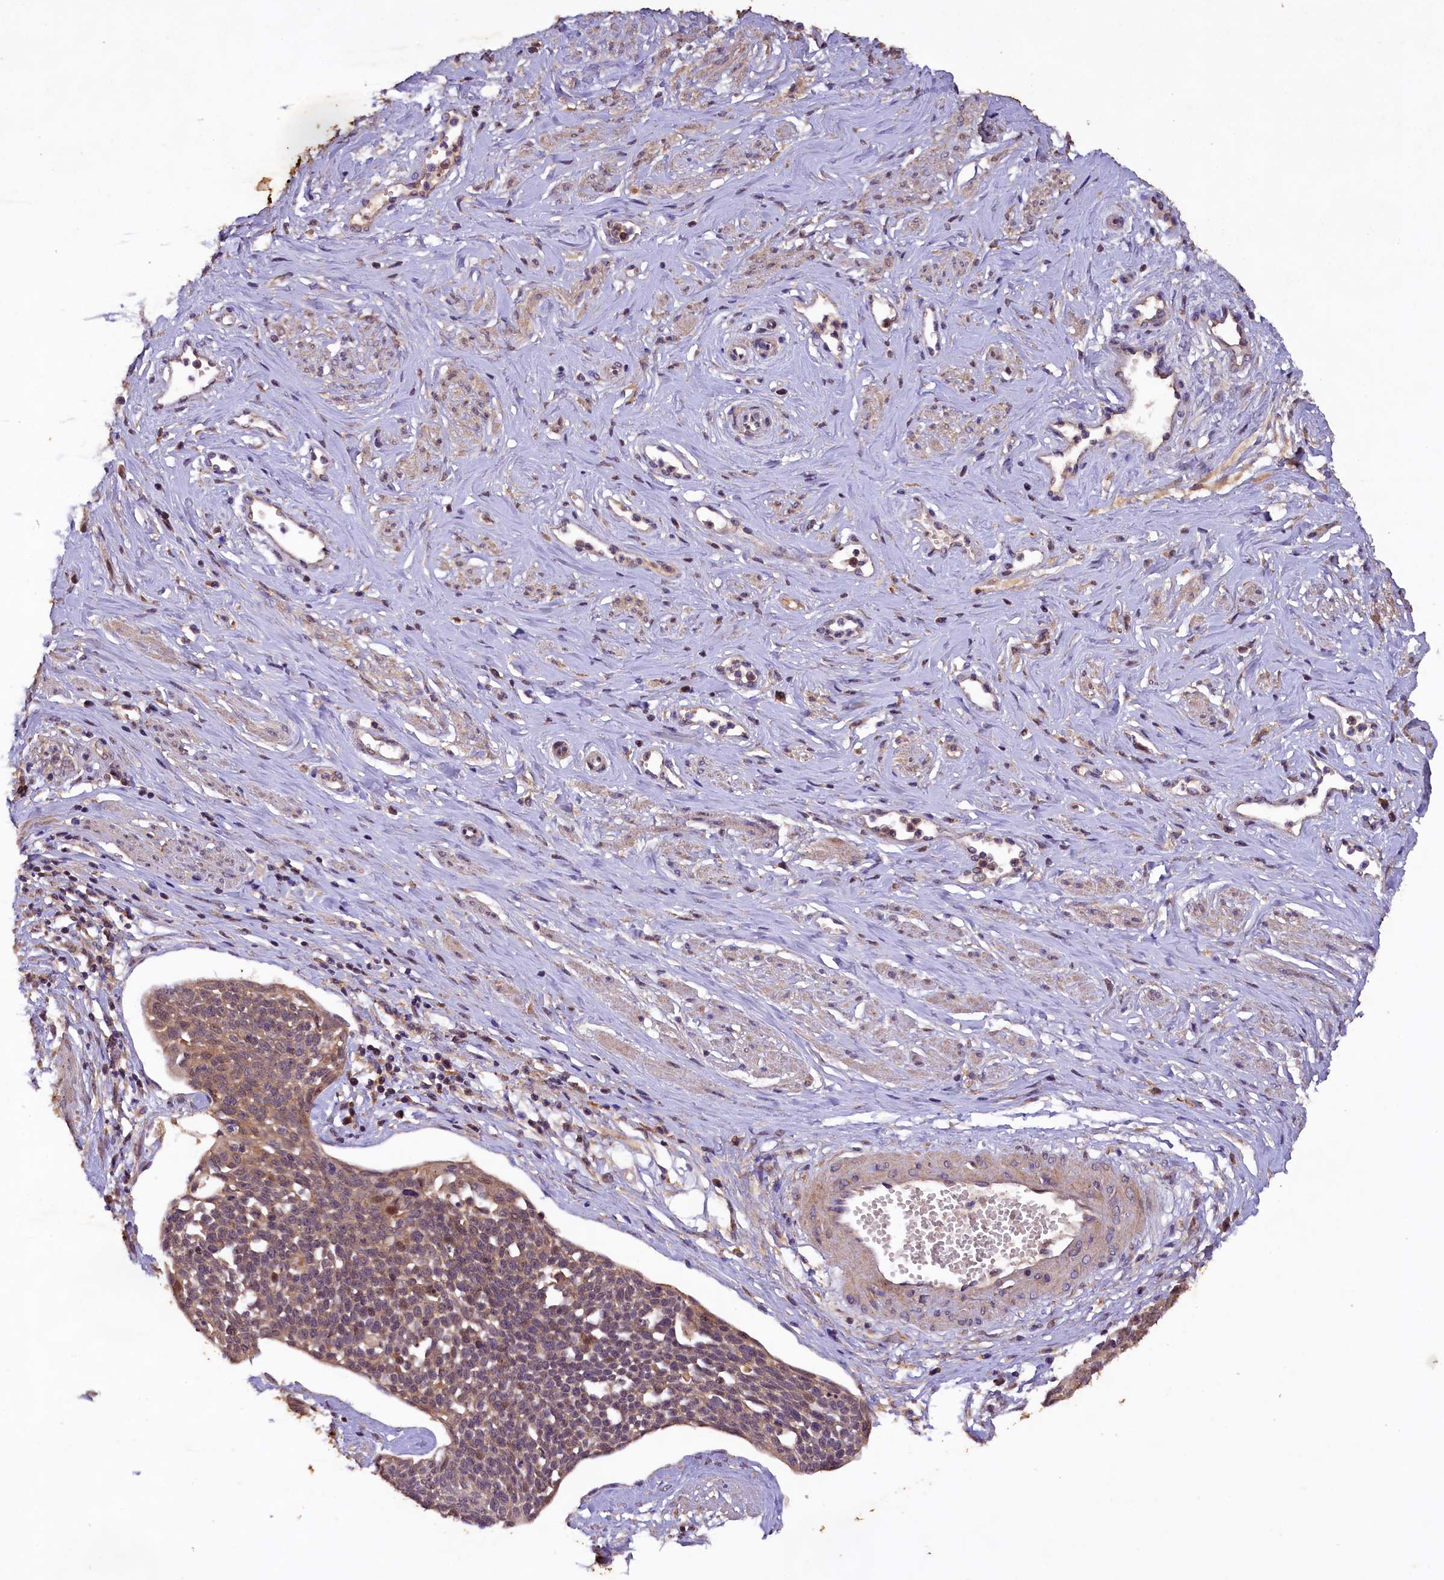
{"staining": {"intensity": "weak", "quantity": "25%-75%", "location": "cytoplasmic/membranous,nuclear"}, "tissue": "cervical cancer", "cell_type": "Tumor cells", "image_type": "cancer", "snomed": [{"axis": "morphology", "description": "Squamous cell carcinoma, NOS"}, {"axis": "topography", "description": "Cervix"}], "caption": "Protein staining of cervical cancer (squamous cell carcinoma) tissue exhibits weak cytoplasmic/membranous and nuclear positivity in about 25%-75% of tumor cells.", "gene": "PLXNB1", "patient": {"sex": "female", "age": 34}}